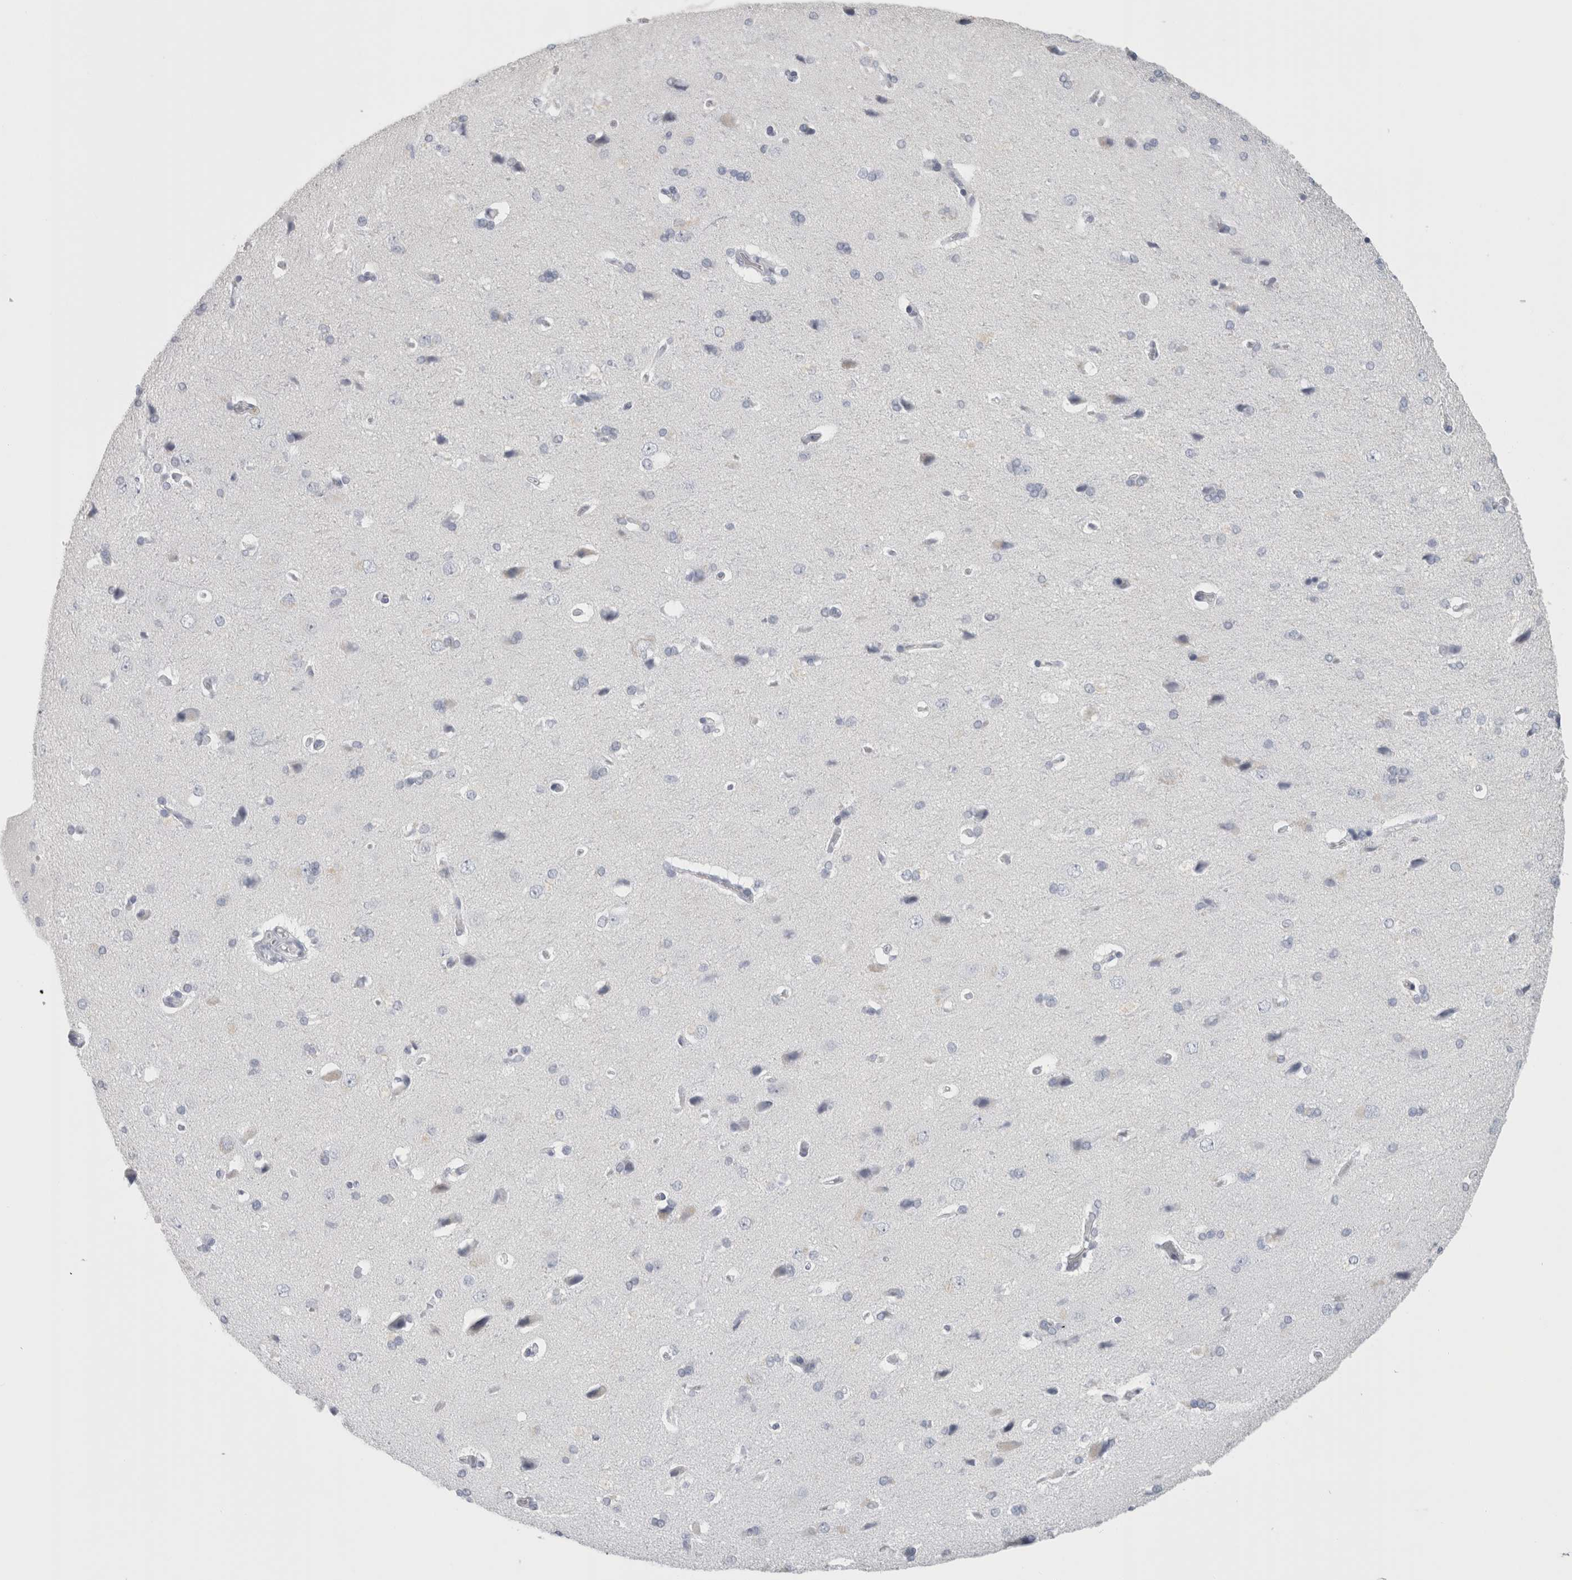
{"staining": {"intensity": "negative", "quantity": "none", "location": "none"}, "tissue": "cerebral cortex", "cell_type": "Endothelial cells", "image_type": "normal", "snomed": [{"axis": "morphology", "description": "Normal tissue, NOS"}, {"axis": "topography", "description": "Cerebral cortex"}], "caption": "DAB (3,3'-diaminobenzidine) immunohistochemical staining of unremarkable human cerebral cortex demonstrates no significant staining in endothelial cells.", "gene": "SLC28A3", "patient": {"sex": "male", "age": 62}}